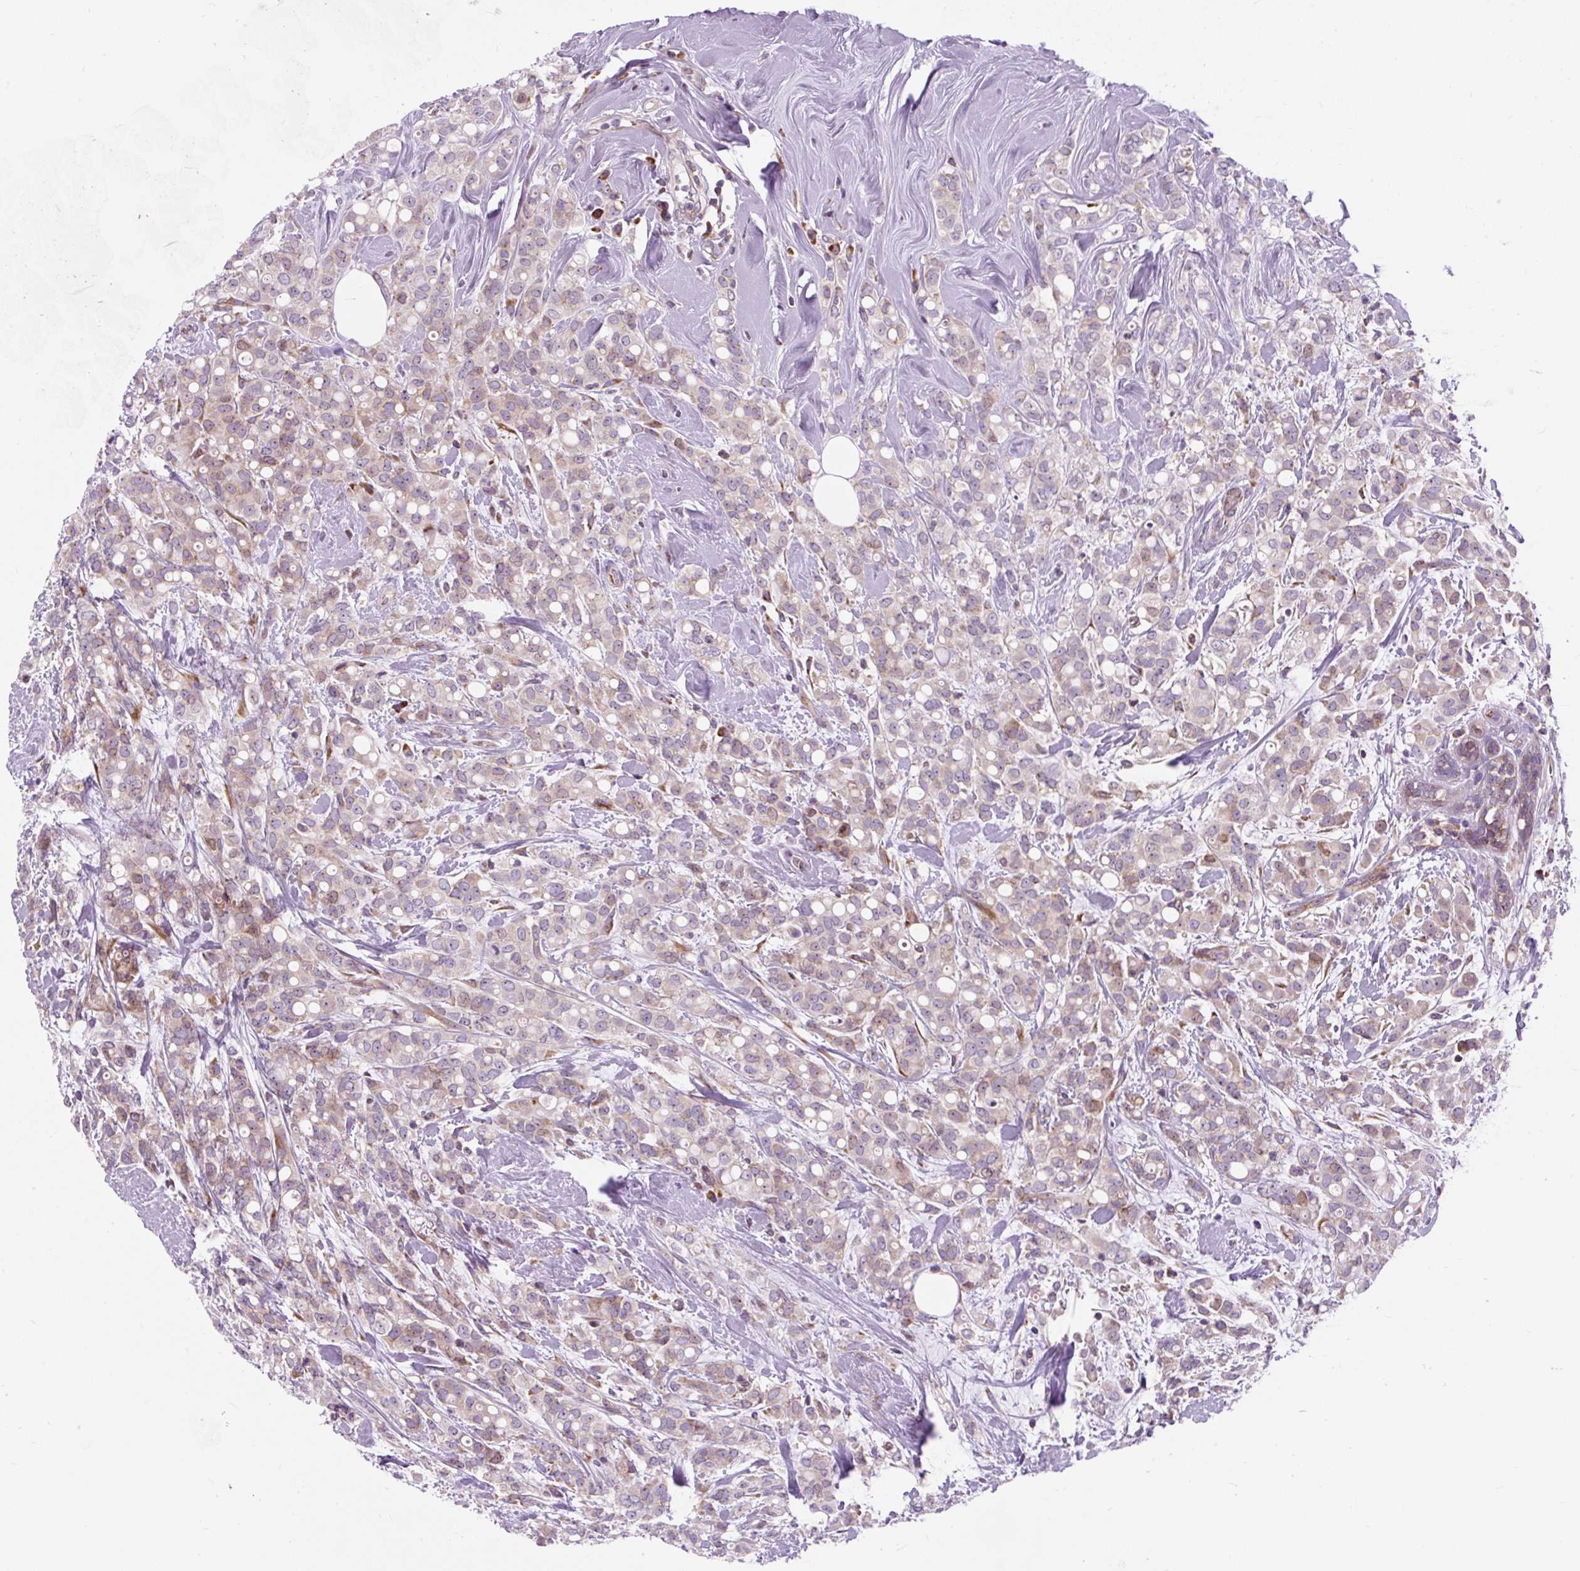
{"staining": {"intensity": "weak", "quantity": "25%-75%", "location": "cytoplasmic/membranous"}, "tissue": "breast cancer", "cell_type": "Tumor cells", "image_type": "cancer", "snomed": [{"axis": "morphology", "description": "Lobular carcinoma"}, {"axis": "topography", "description": "Breast"}], "caption": "Lobular carcinoma (breast) stained with a brown dye shows weak cytoplasmic/membranous positive positivity in approximately 25%-75% of tumor cells.", "gene": "CISD3", "patient": {"sex": "female", "age": 68}}